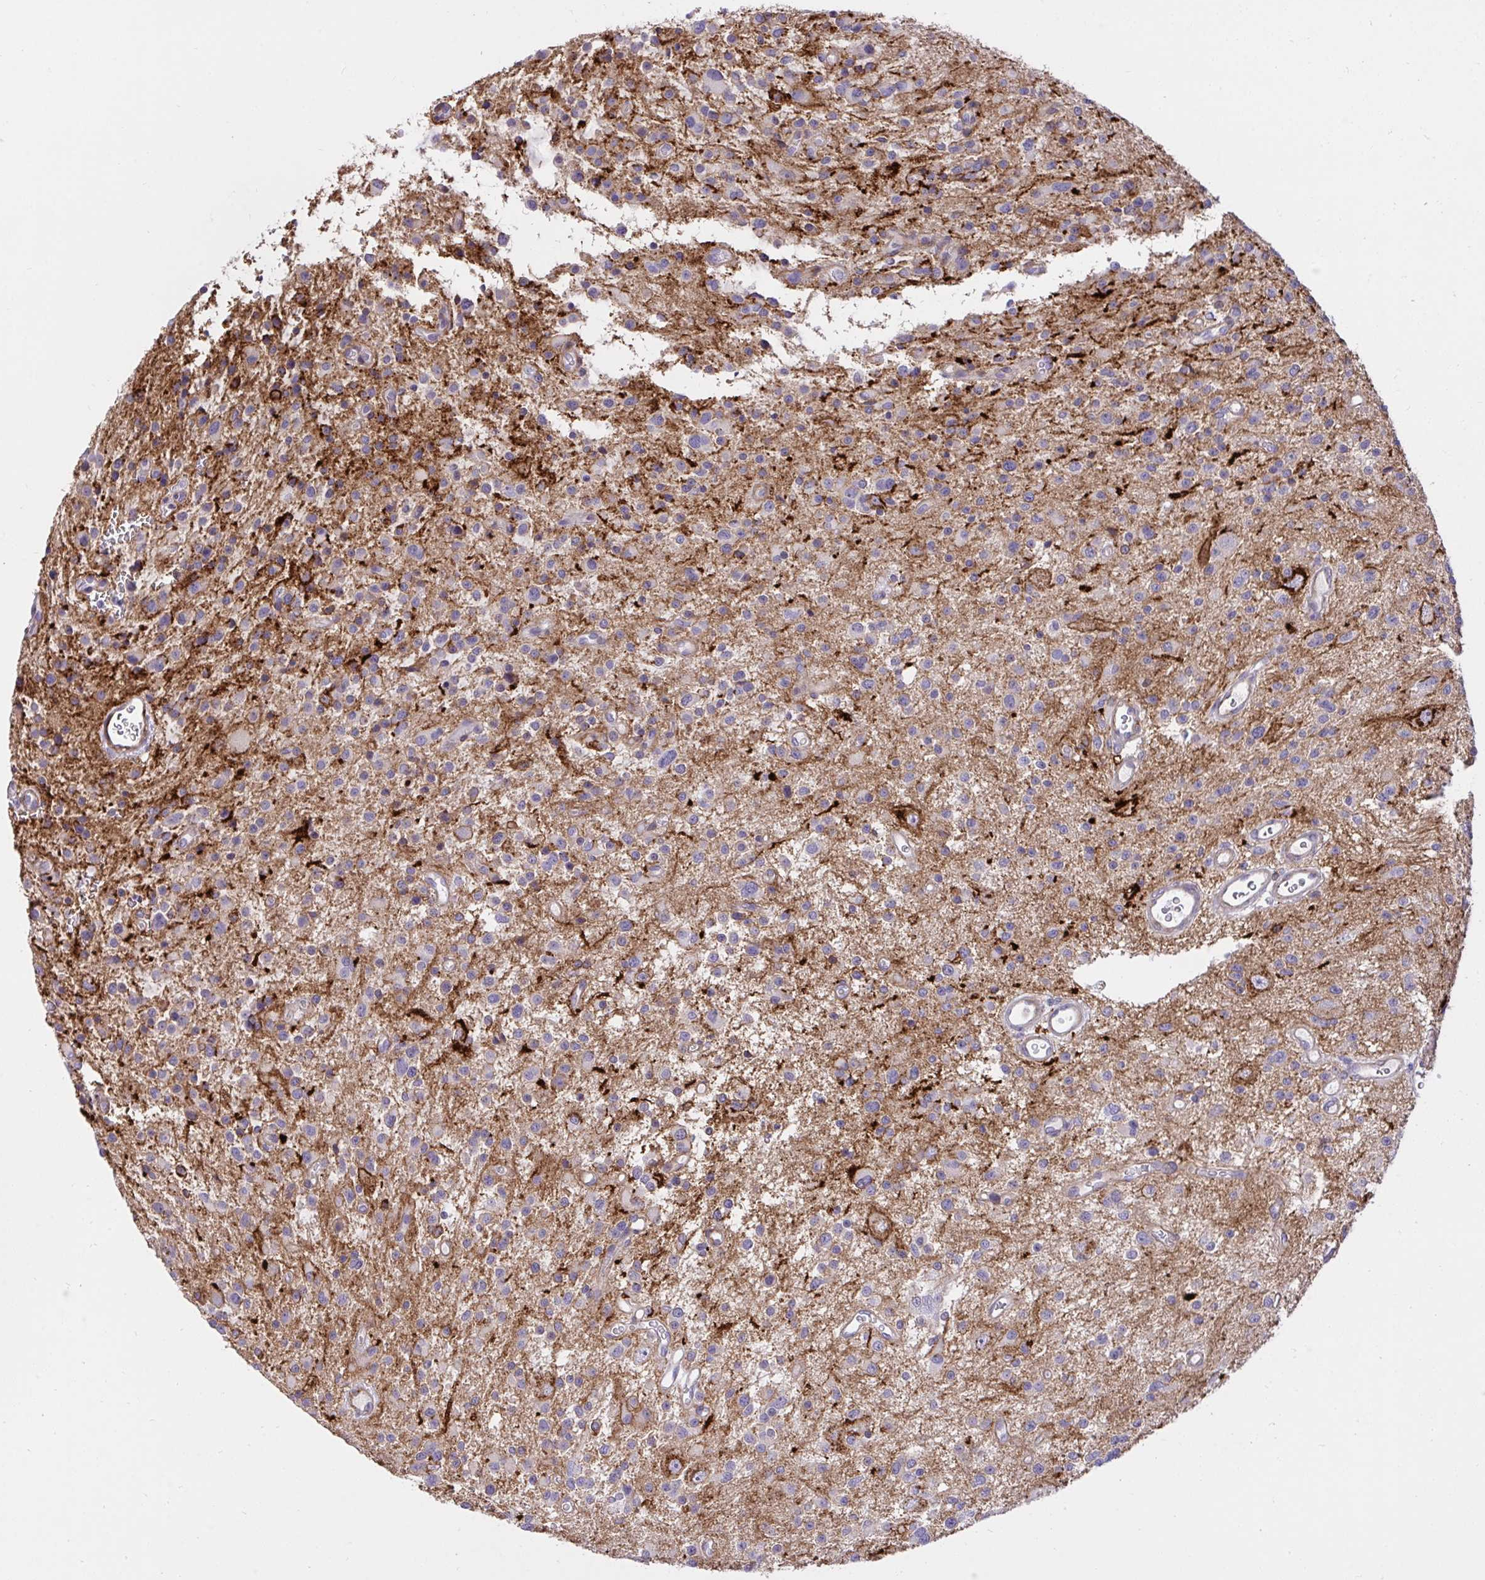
{"staining": {"intensity": "negative", "quantity": "none", "location": "none"}, "tissue": "glioma", "cell_type": "Tumor cells", "image_type": "cancer", "snomed": [{"axis": "morphology", "description": "Glioma, malignant, Low grade"}, {"axis": "topography", "description": "Brain"}], "caption": "A high-resolution histopathology image shows immunohistochemistry (IHC) staining of malignant low-grade glioma, which shows no significant expression in tumor cells.", "gene": "ERI1", "patient": {"sex": "male", "age": 43}}